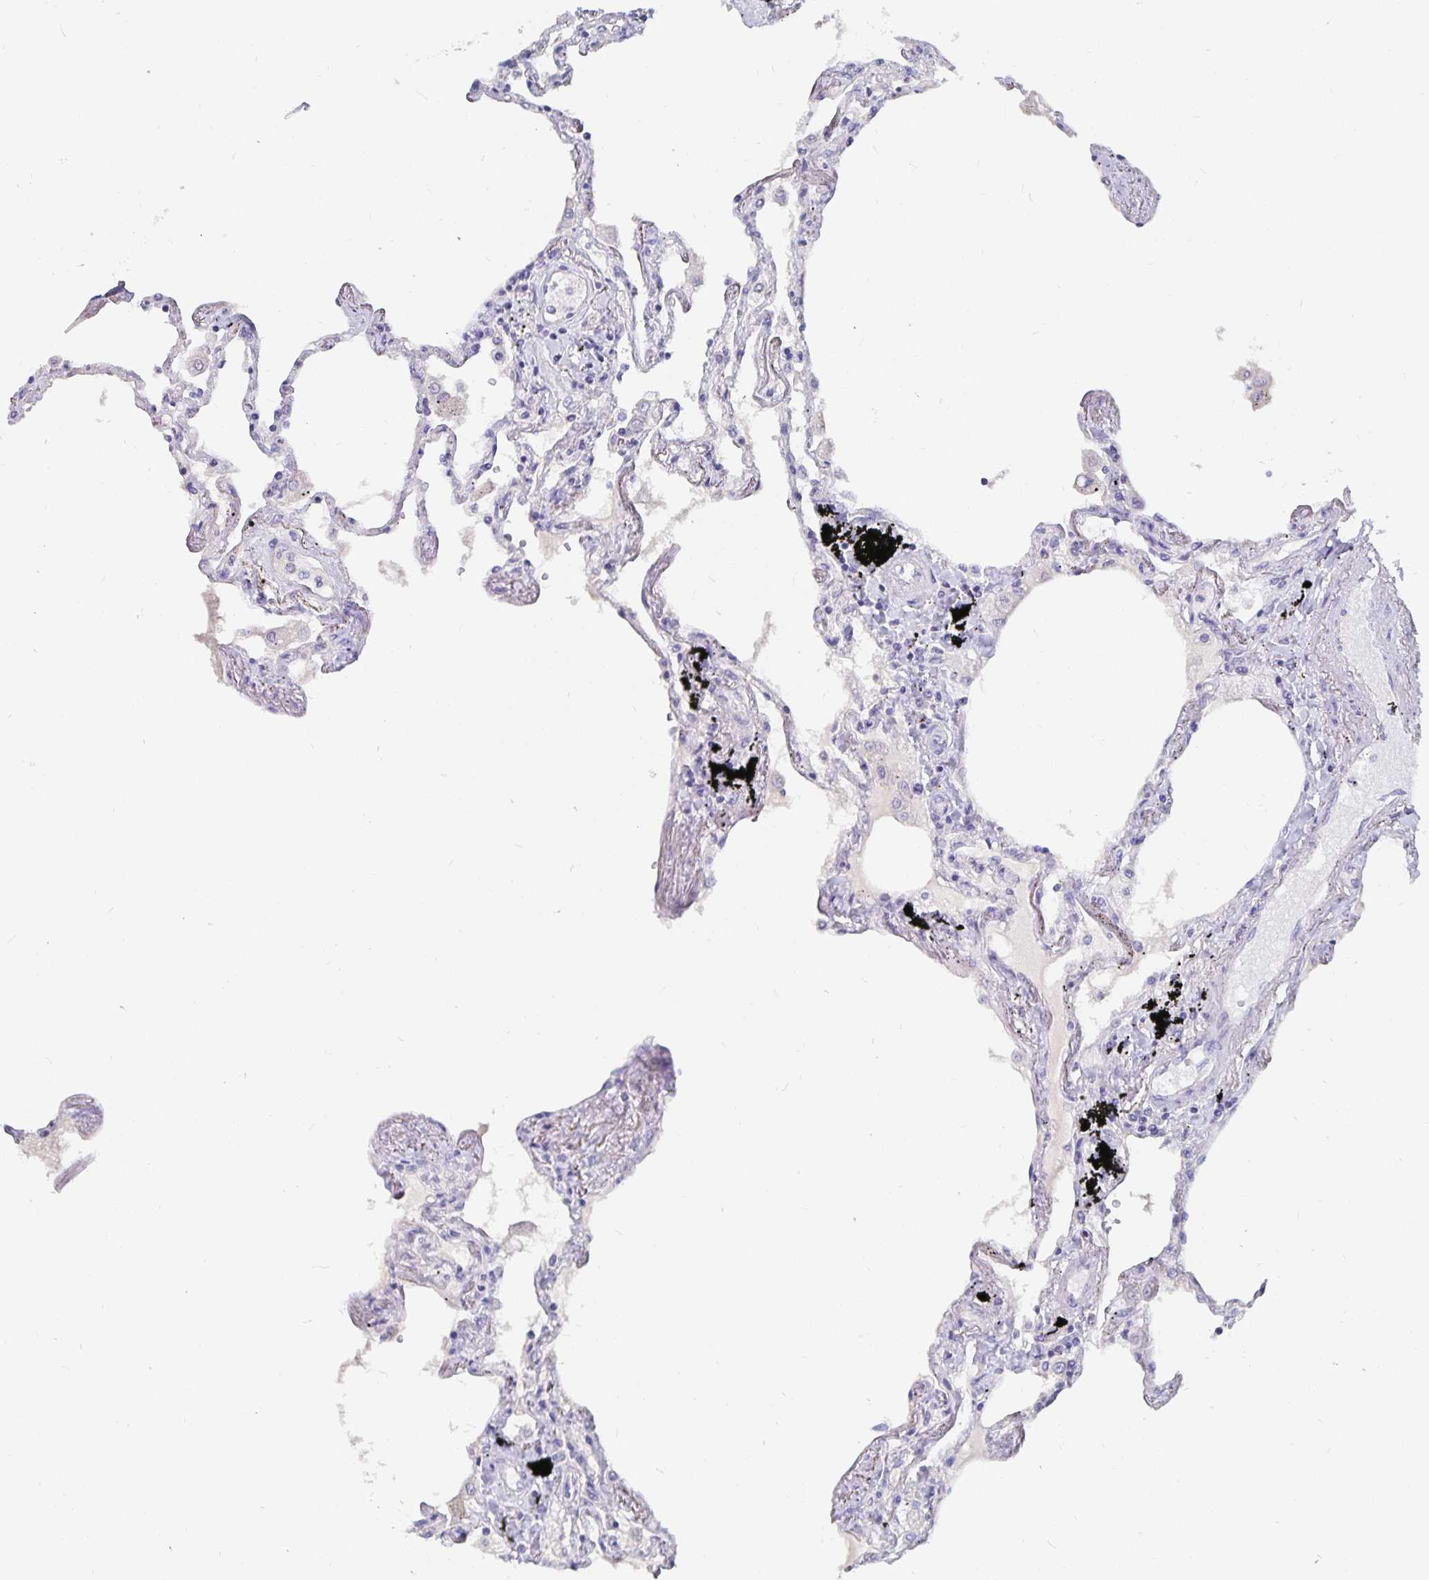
{"staining": {"intensity": "negative", "quantity": "none", "location": "none"}, "tissue": "lung", "cell_type": "Alveolar cells", "image_type": "normal", "snomed": [{"axis": "morphology", "description": "Normal tissue, NOS"}, {"axis": "morphology", "description": "Adenocarcinoma, NOS"}, {"axis": "topography", "description": "Cartilage tissue"}, {"axis": "topography", "description": "Lung"}], "caption": "Lung stained for a protein using immunohistochemistry (IHC) shows no staining alveolar cells.", "gene": "CFAP69", "patient": {"sex": "female", "age": 67}}